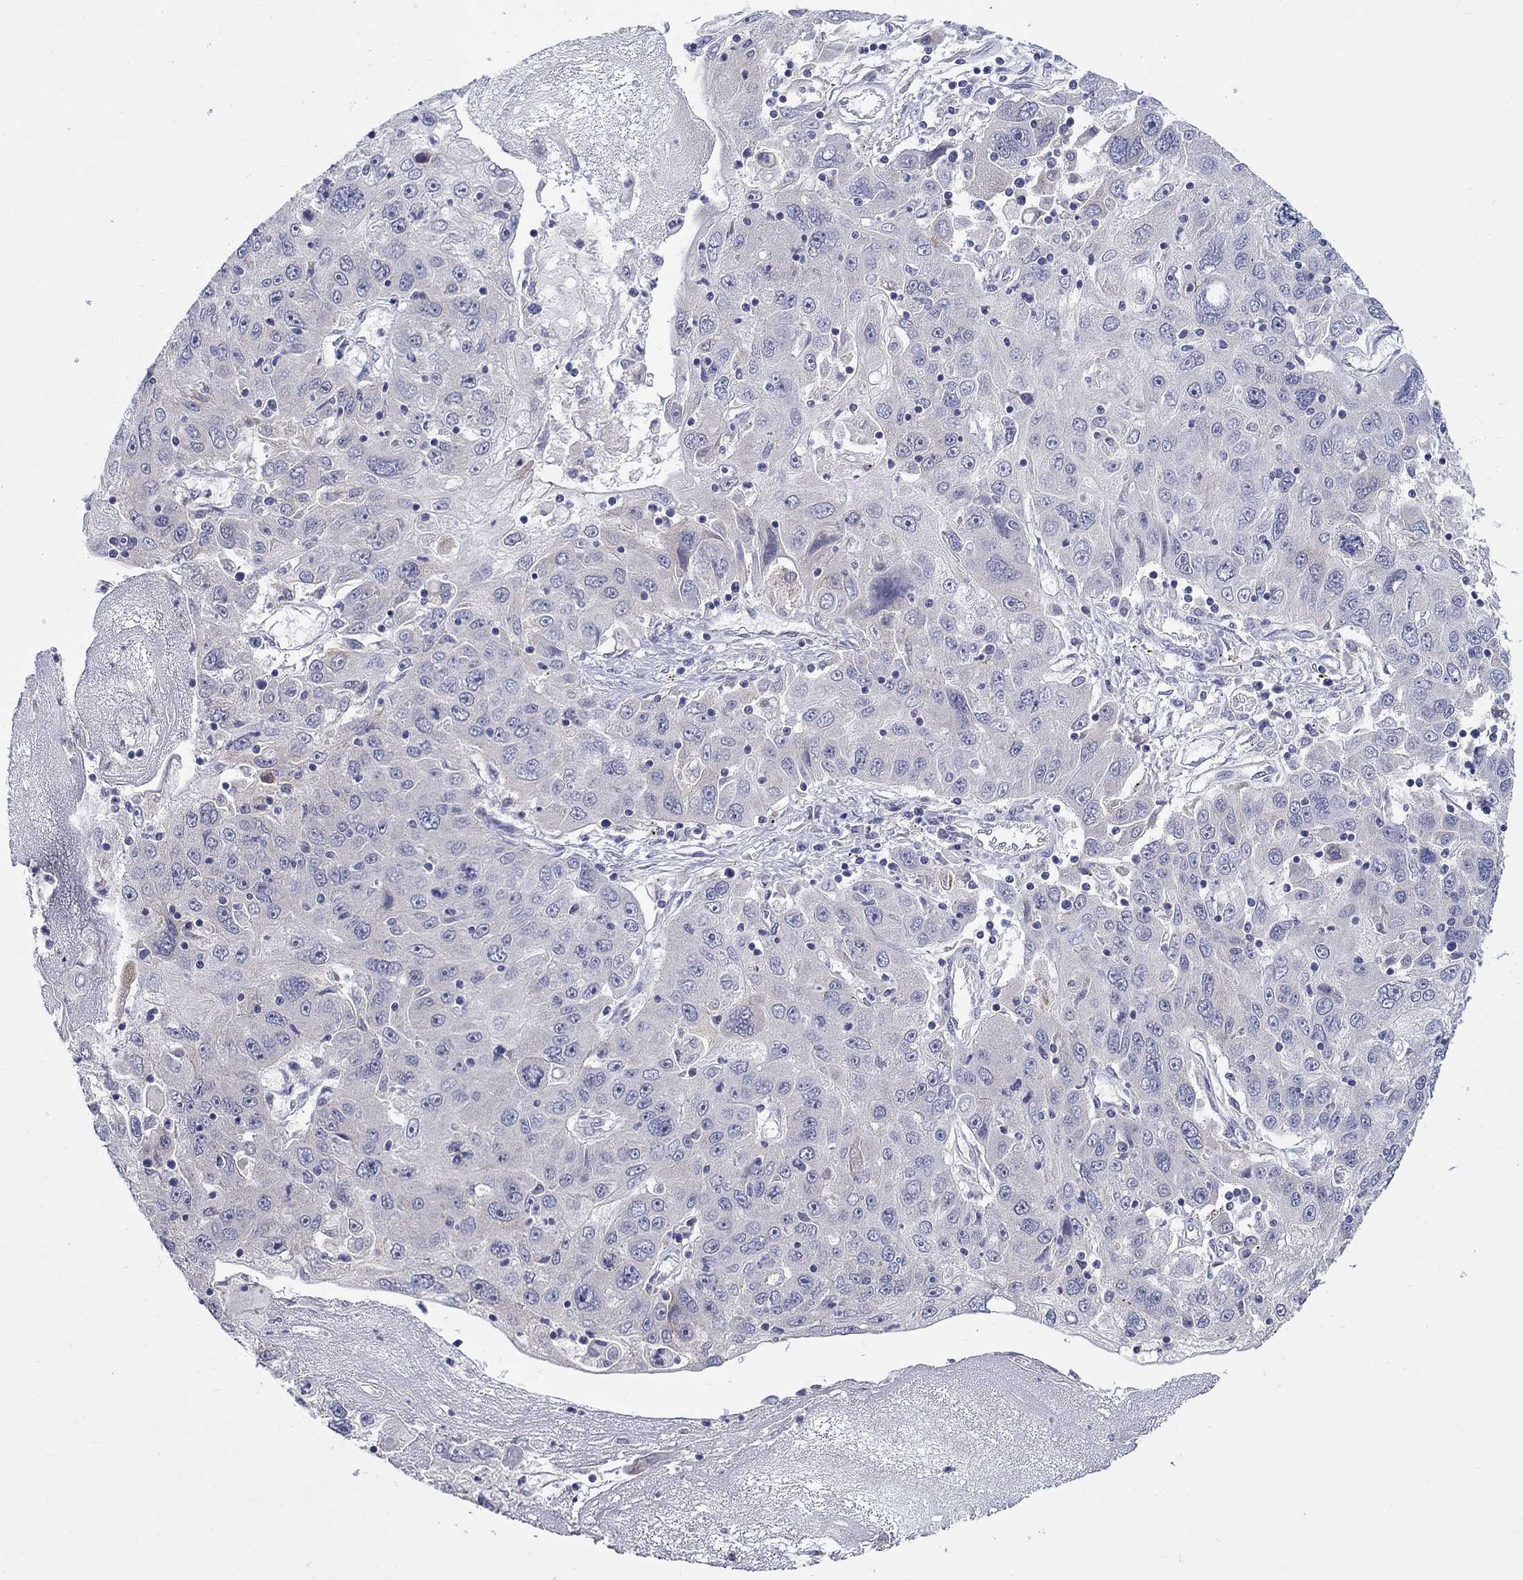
{"staining": {"intensity": "negative", "quantity": "none", "location": "none"}, "tissue": "stomach cancer", "cell_type": "Tumor cells", "image_type": "cancer", "snomed": [{"axis": "morphology", "description": "Adenocarcinoma, NOS"}, {"axis": "topography", "description": "Stomach"}], "caption": "Immunohistochemistry (IHC) micrograph of stomach adenocarcinoma stained for a protein (brown), which exhibits no positivity in tumor cells.", "gene": "QRFPR", "patient": {"sex": "male", "age": 56}}